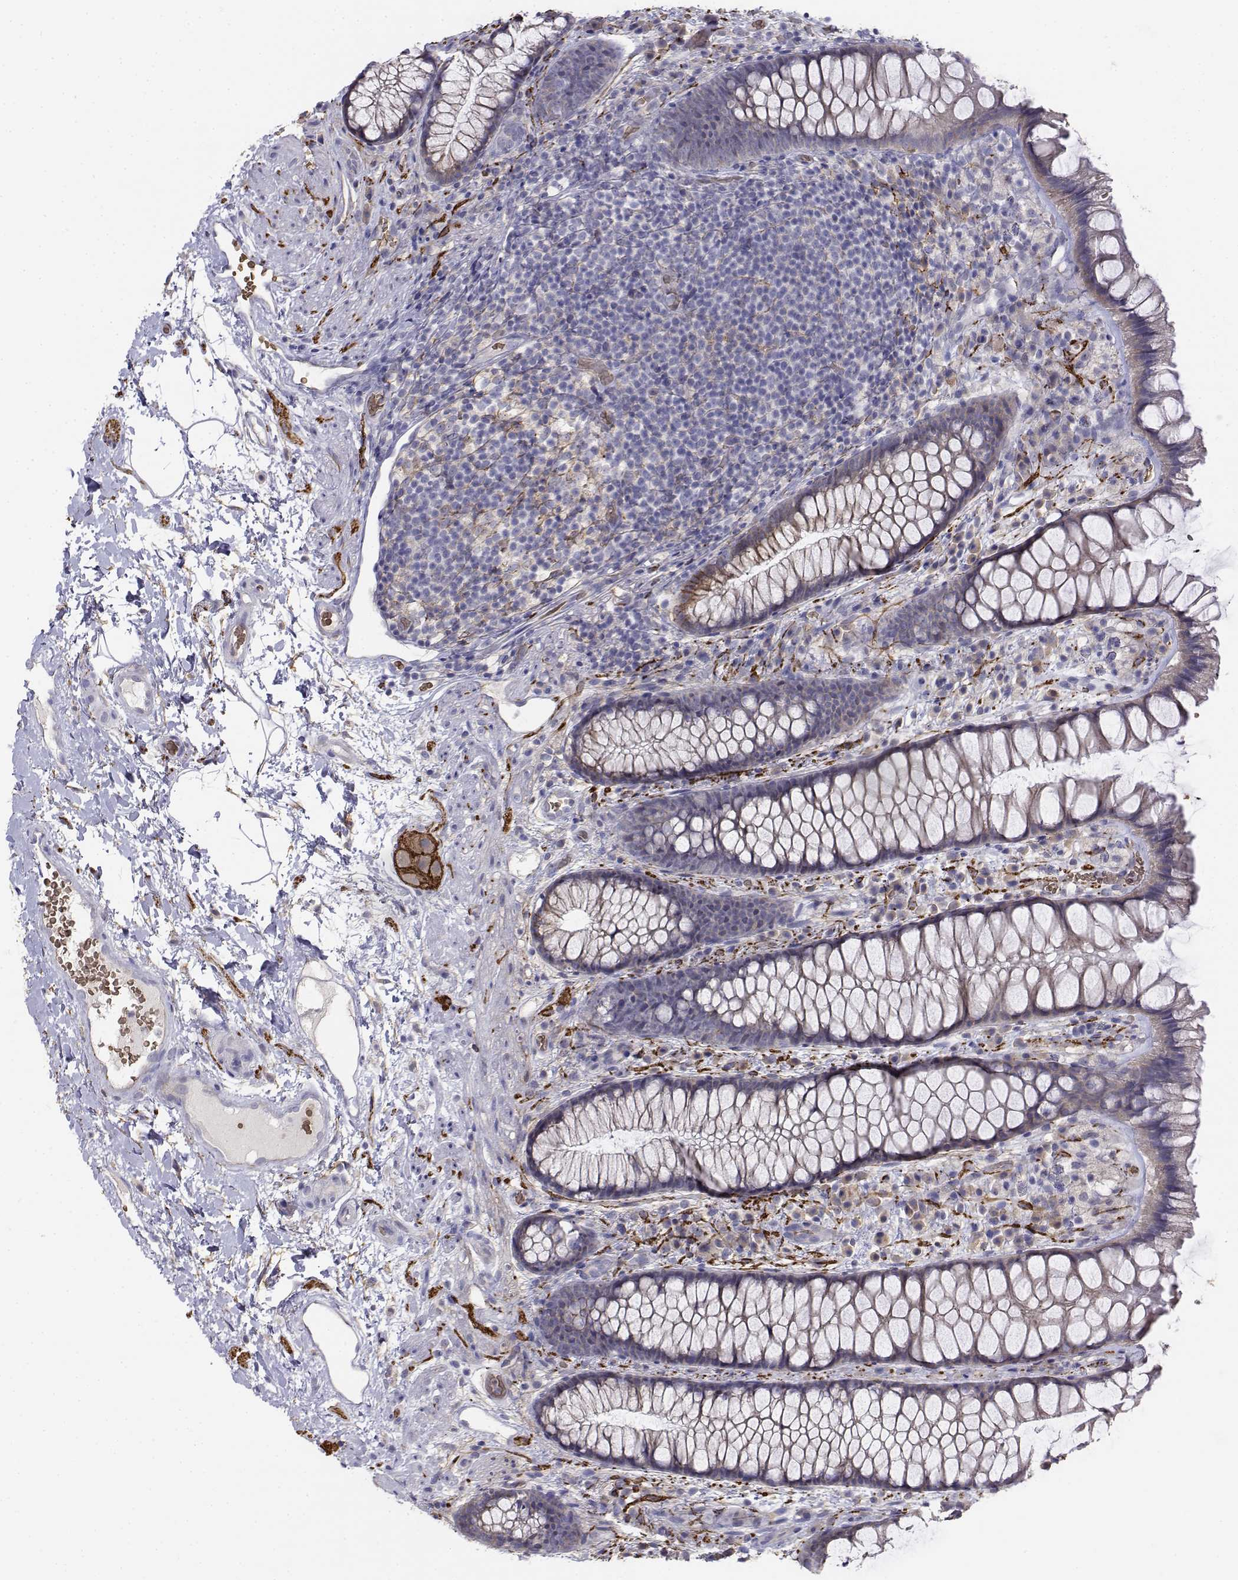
{"staining": {"intensity": "negative", "quantity": "none", "location": "none"}, "tissue": "rectum", "cell_type": "Glandular cells", "image_type": "normal", "snomed": [{"axis": "morphology", "description": "Normal tissue, NOS"}, {"axis": "topography", "description": "Rectum"}], "caption": "A photomicrograph of rectum stained for a protein reveals no brown staining in glandular cells.", "gene": "CADM1", "patient": {"sex": "female", "age": 62}}